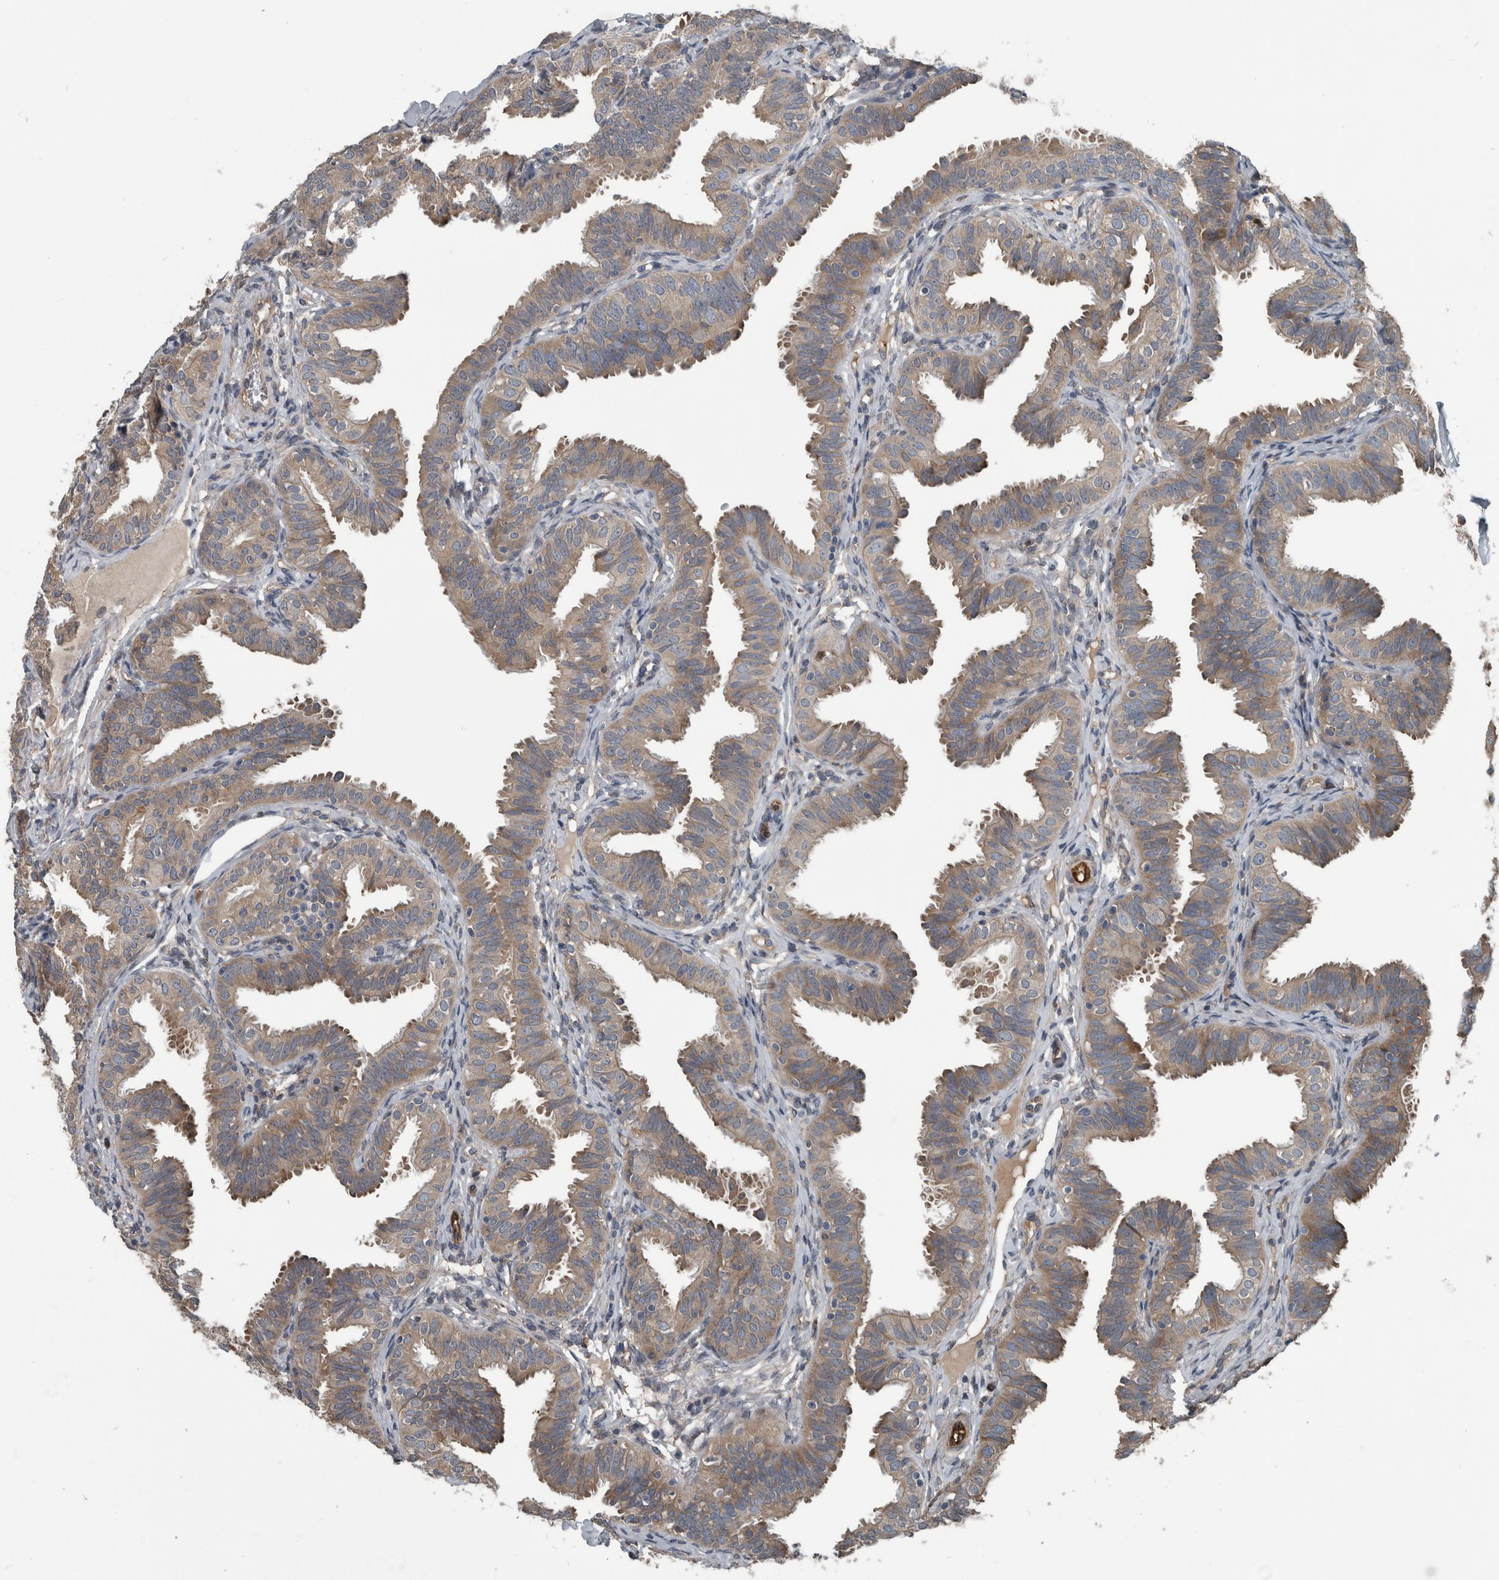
{"staining": {"intensity": "moderate", "quantity": ">75%", "location": "cytoplasmic/membranous"}, "tissue": "fallopian tube", "cell_type": "Glandular cells", "image_type": "normal", "snomed": [{"axis": "morphology", "description": "Normal tissue, NOS"}, {"axis": "topography", "description": "Fallopian tube"}], "caption": "Protein expression analysis of normal fallopian tube demonstrates moderate cytoplasmic/membranous staining in approximately >75% of glandular cells. Nuclei are stained in blue.", "gene": "EXOC8", "patient": {"sex": "female", "age": 35}}